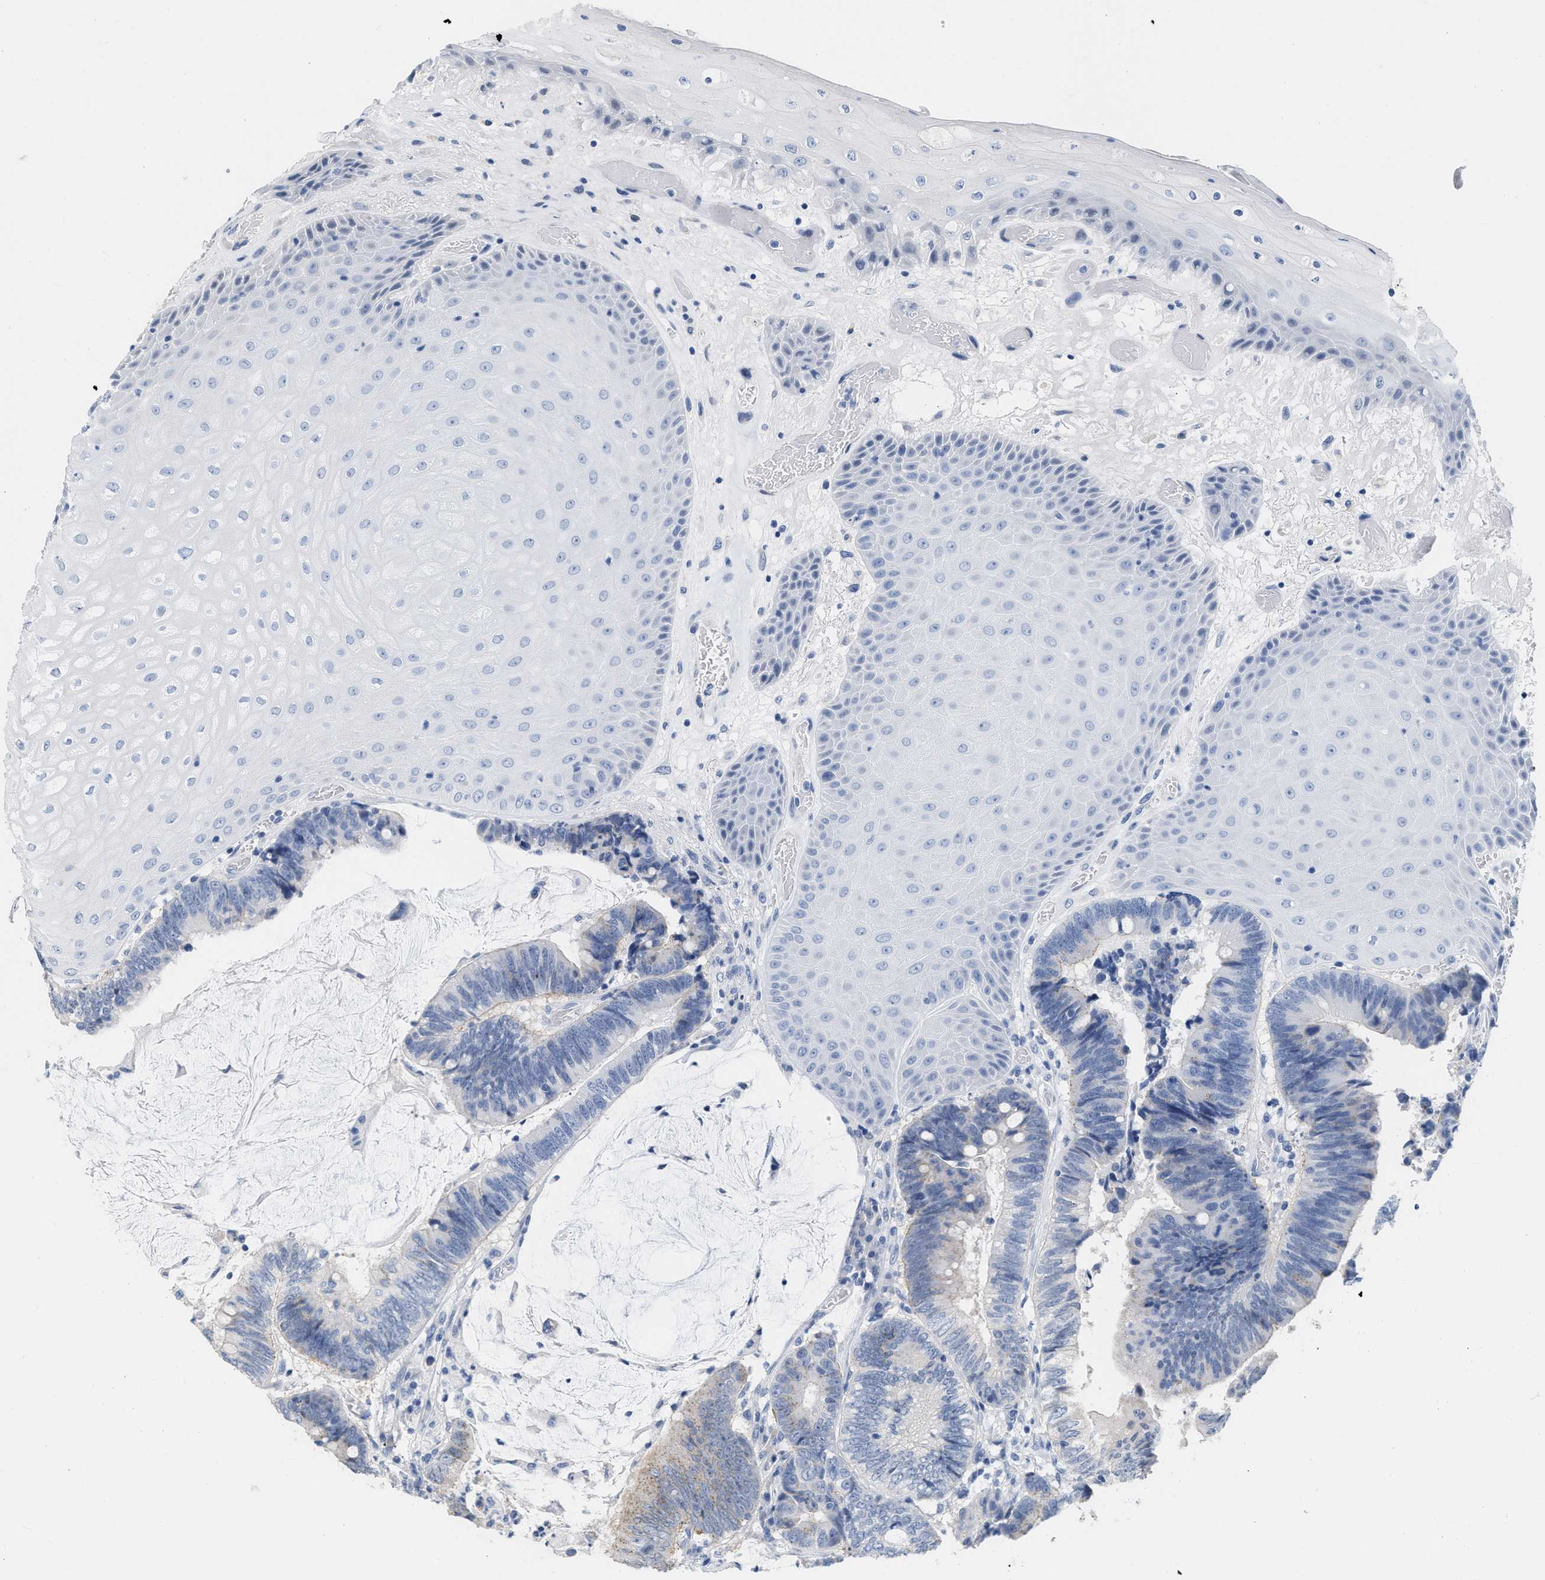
{"staining": {"intensity": "weak", "quantity": "<25%", "location": "cytoplasmic/membranous"}, "tissue": "colorectal cancer", "cell_type": "Tumor cells", "image_type": "cancer", "snomed": [{"axis": "morphology", "description": "Adenocarcinoma, NOS"}, {"axis": "topography", "description": "Rectum"}, {"axis": "topography", "description": "Anal"}], "caption": "DAB immunohistochemical staining of human colorectal cancer (adenocarcinoma) displays no significant staining in tumor cells.", "gene": "CRYM", "patient": {"sex": "female", "age": 89}}